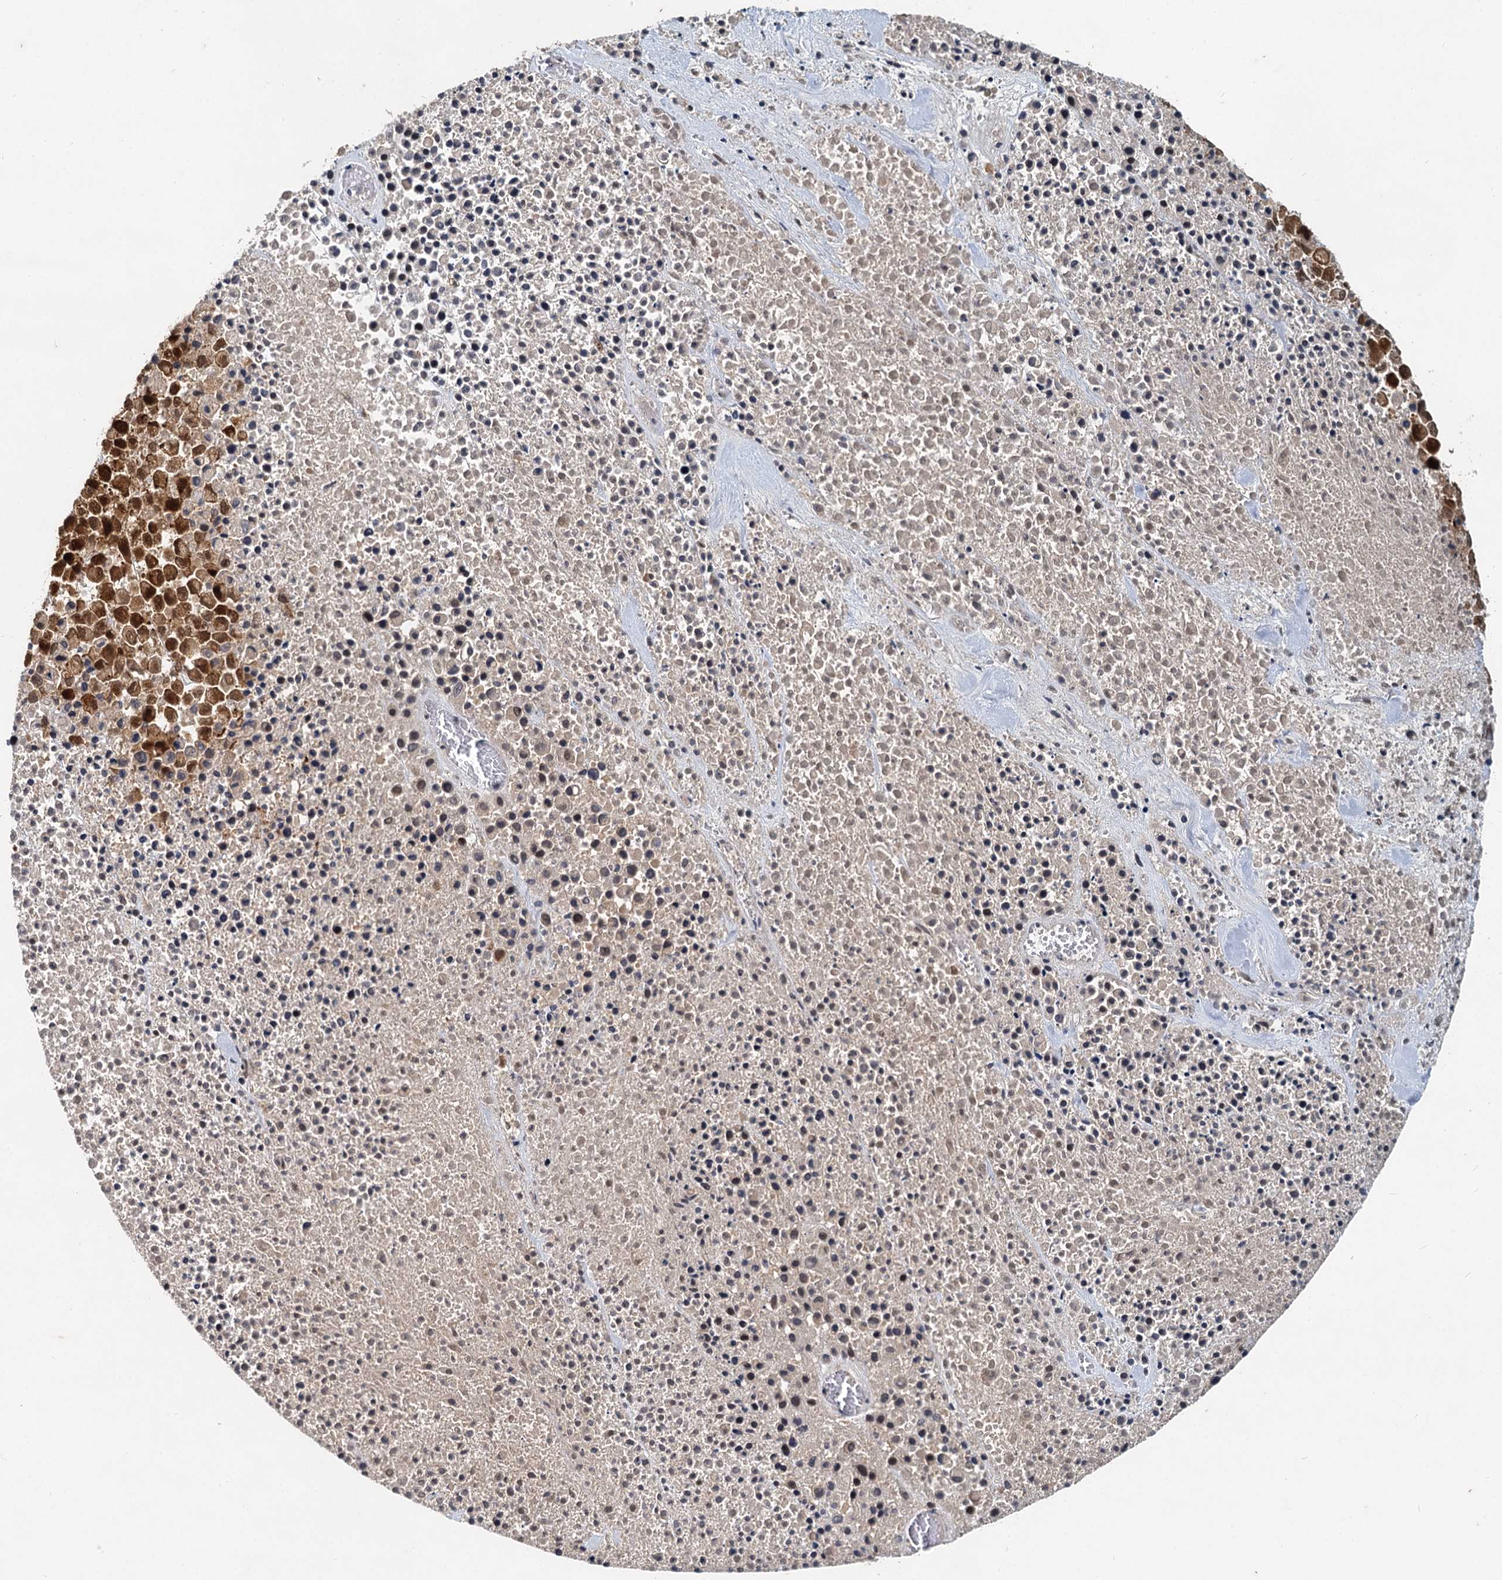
{"staining": {"intensity": "moderate", "quantity": ">75%", "location": "cytoplasmic/membranous,nuclear"}, "tissue": "melanoma", "cell_type": "Tumor cells", "image_type": "cancer", "snomed": [{"axis": "morphology", "description": "Malignant melanoma, Metastatic site"}, {"axis": "topography", "description": "Skin"}], "caption": "Tumor cells exhibit moderate cytoplasmic/membranous and nuclear expression in approximately >75% of cells in malignant melanoma (metastatic site).", "gene": "RITA1", "patient": {"sex": "female", "age": 81}}